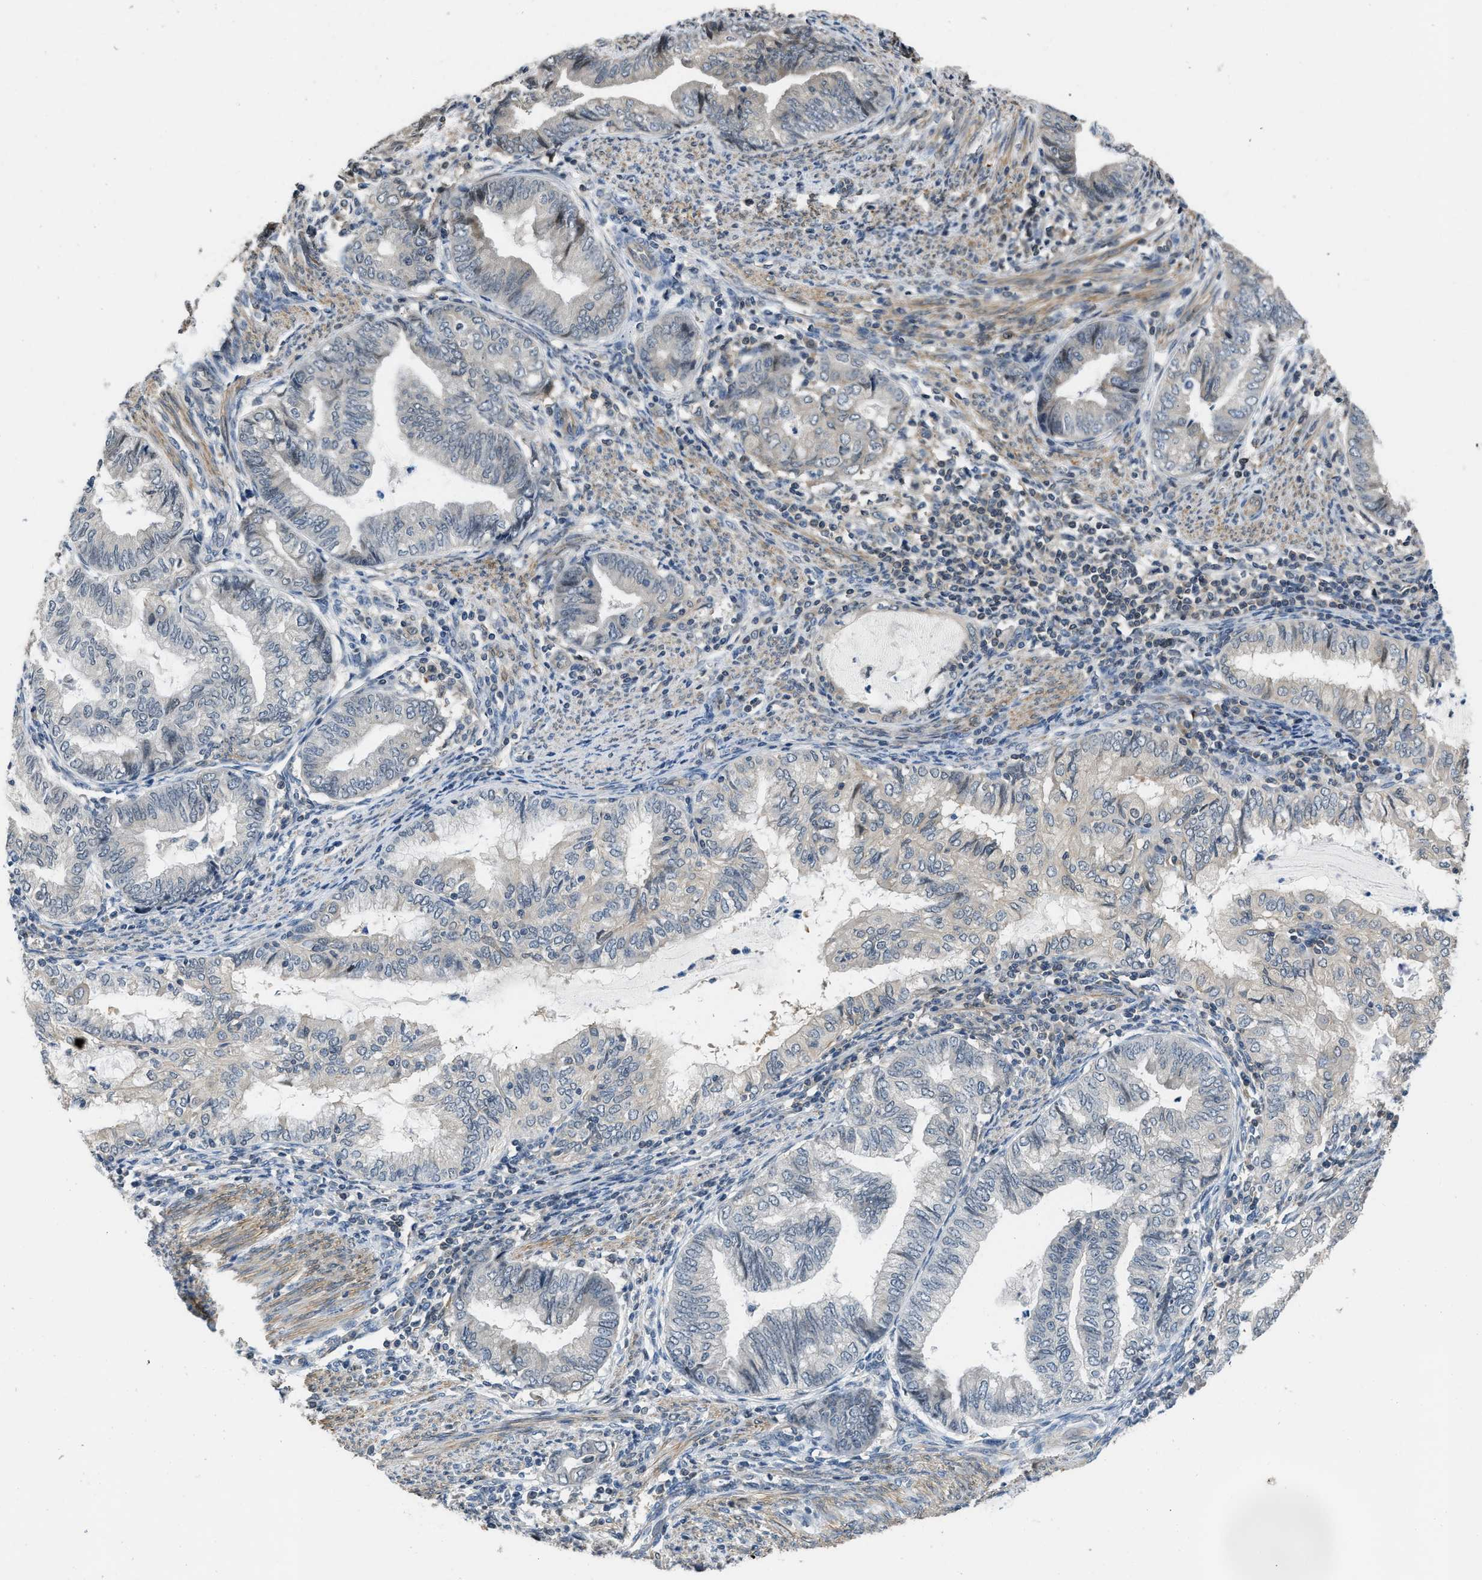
{"staining": {"intensity": "negative", "quantity": "none", "location": "none"}, "tissue": "endometrial cancer", "cell_type": "Tumor cells", "image_type": "cancer", "snomed": [{"axis": "morphology", "description": "Adenocarcinoma, NOS"}, {"axis": "topography", "description": "Endometrium"}], "caption": "Tumor cells show no significant positivity in adenocarcinoma (endometrial). (Brightfield microscopy of DAB IHC at high magnification).", "gene": "TES", "patient": {"sex": "female", "age": 79}}